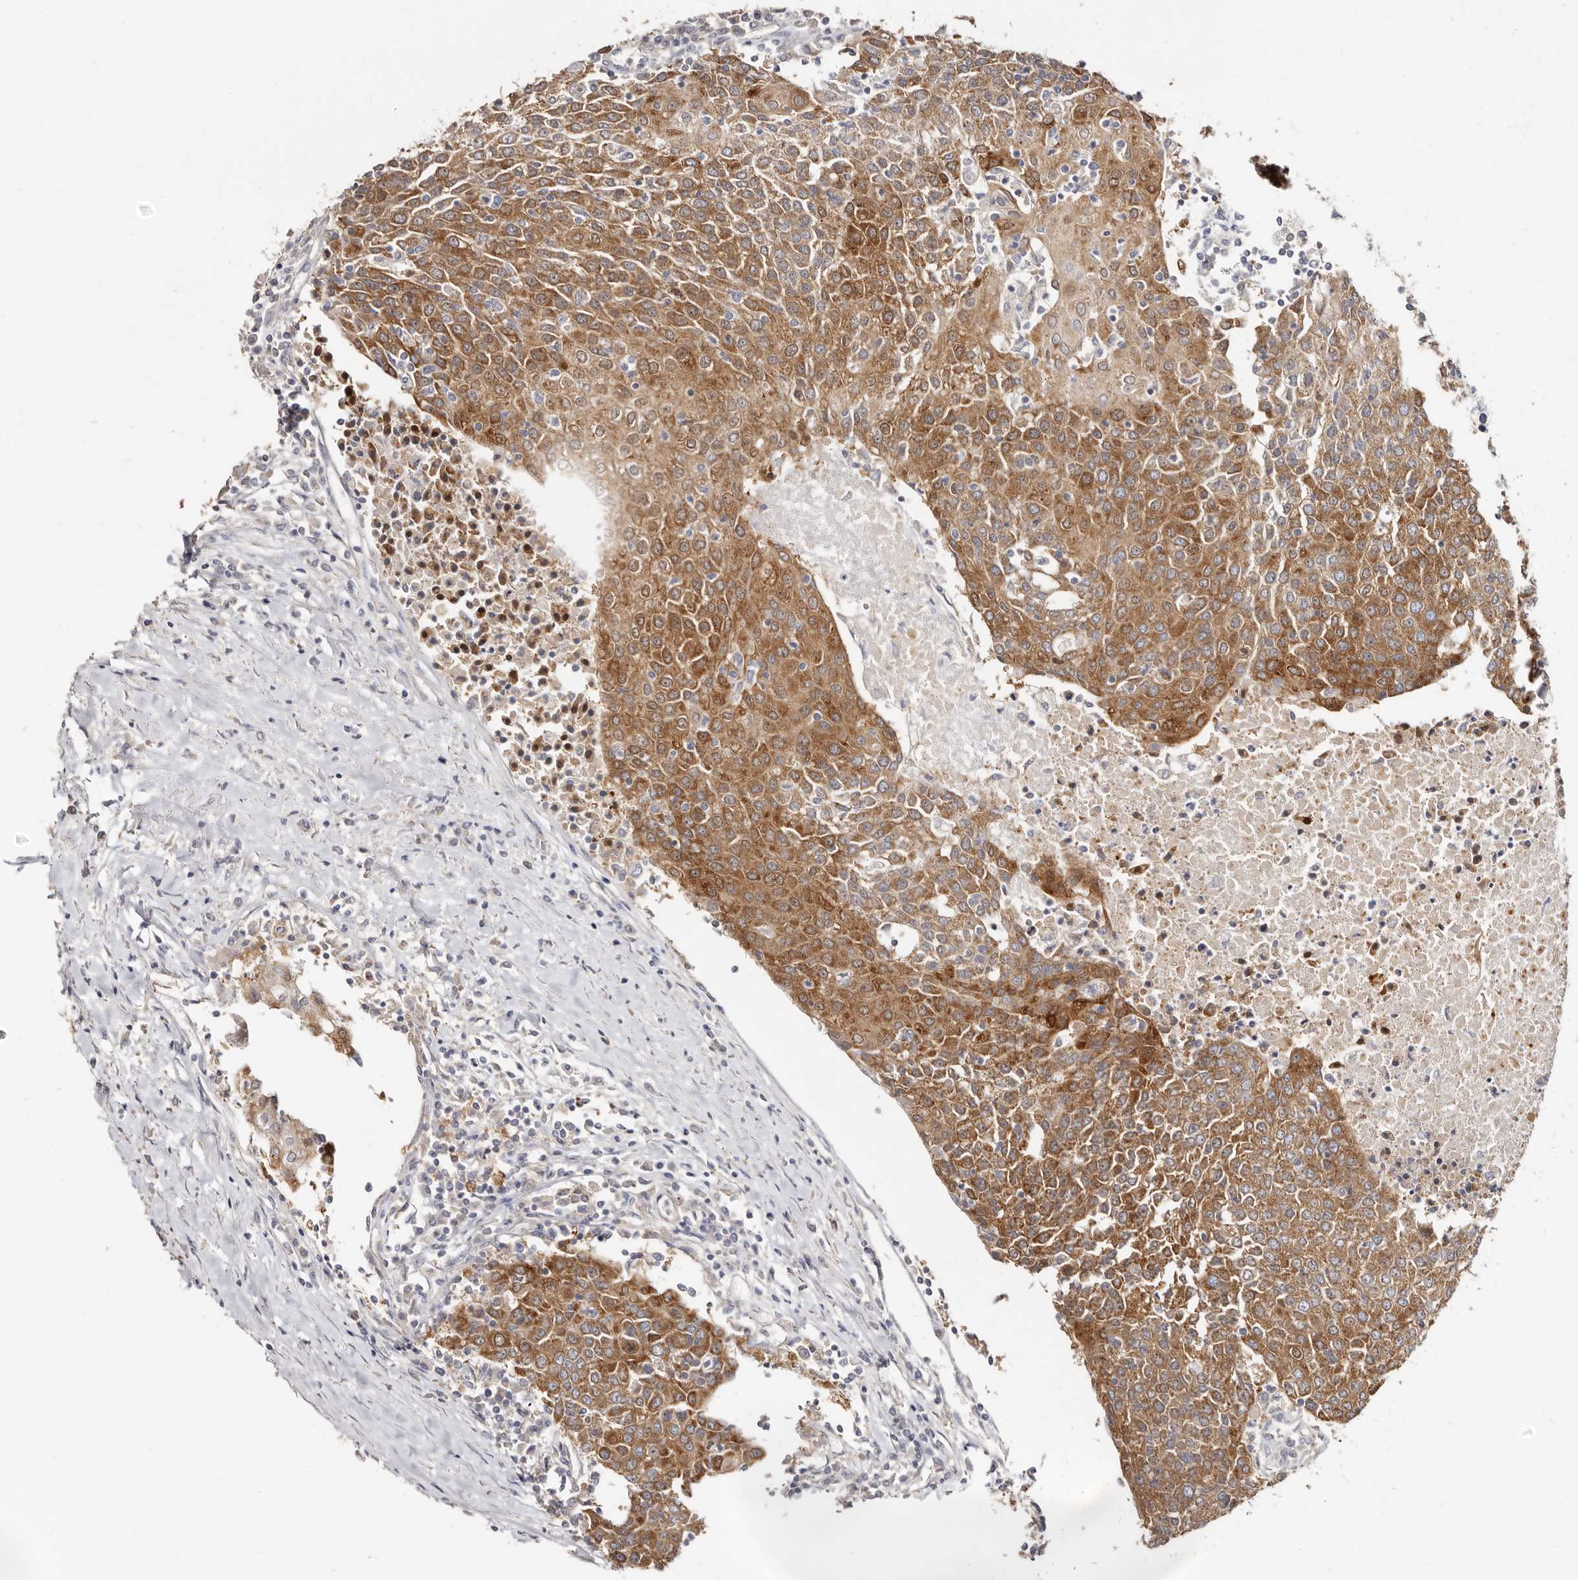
{"staining": {"intensity": "moderate", "quantity": ">75%", "location": "cytoplasmic/membranous"}, "tissue": "urothelial cancer", "cell_type": "Tumor cells", "image_type": "cancer", "snomed": [{"axis": "morphology", "description": "Urothelial carcinoma, High grade"}, {"axis": "topography", "description": "Urinary bladder"}], "caption": "IHC histopathology image of human high-grade urothelial carcinoma stained for a protein (brown), which demonstrates medium levels of moderate cytoplasmic/membranous positivity in approximately >75% of tumor cells.", "gene": "BAIAP2L1", "patient": {"sex": "female", "age": 85}}